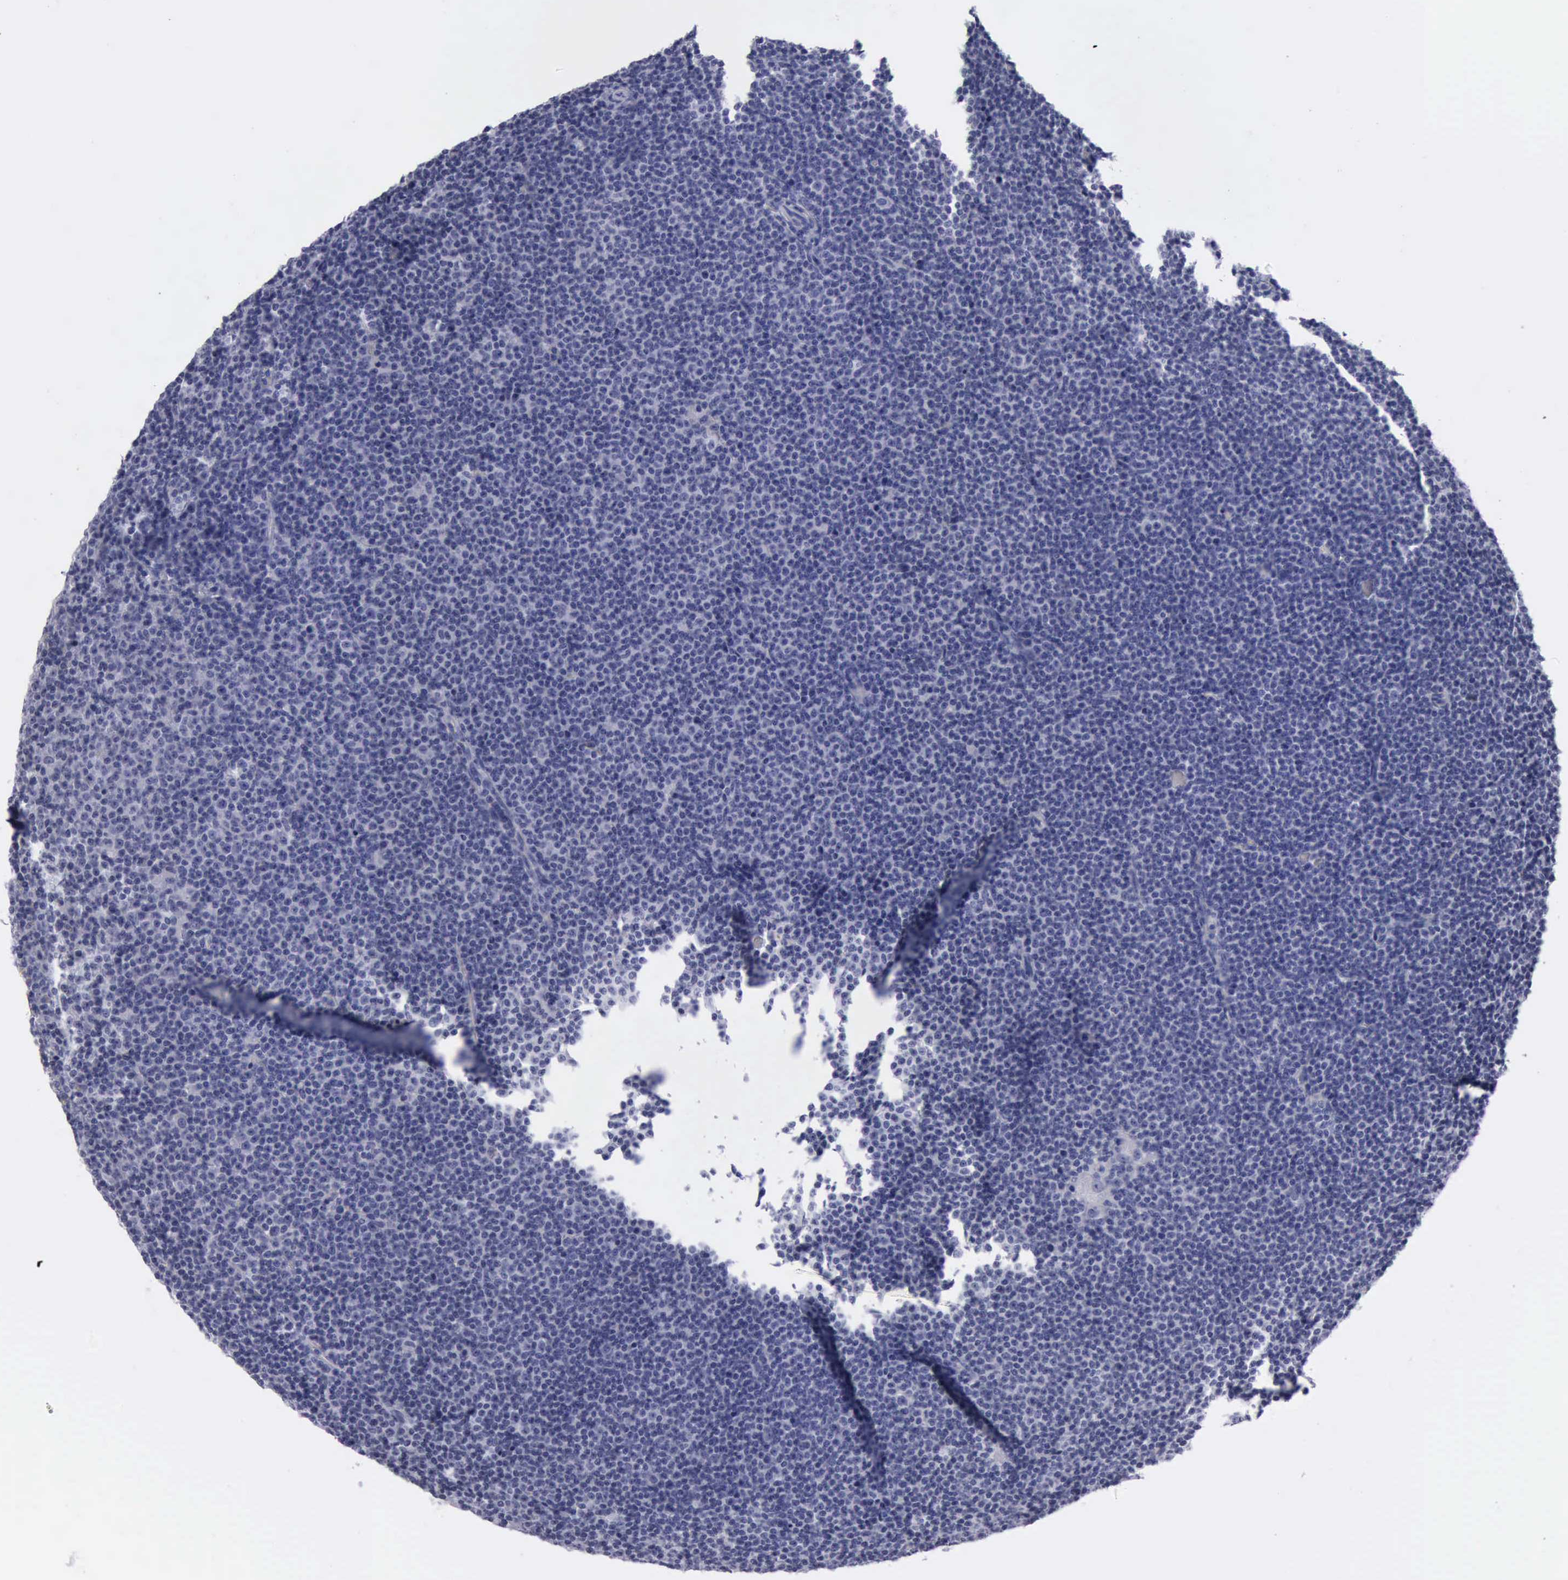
{"staining": {"intensity": "negative", "quantity": "none", "location": "none"}, "tissue": "lymphoma", "cell_type": "Tumor cells", "image_type": "cancer", "snomed": [{"axis": "morphology", "description": "Malignant lymphoma, non-Hodgkin's type, Low grade"}, {"axis": "topography", "description": "Lymph node"}], "caption": "IHC micrograph of neoplastic tissue: human malignant lymphoma, non-Hodgkin's type (low-grade) stained with DAB shows no significant protein expression in tumor cells.", "gene": "CDH2", "patient": {"sex": "female", "age": 69}}